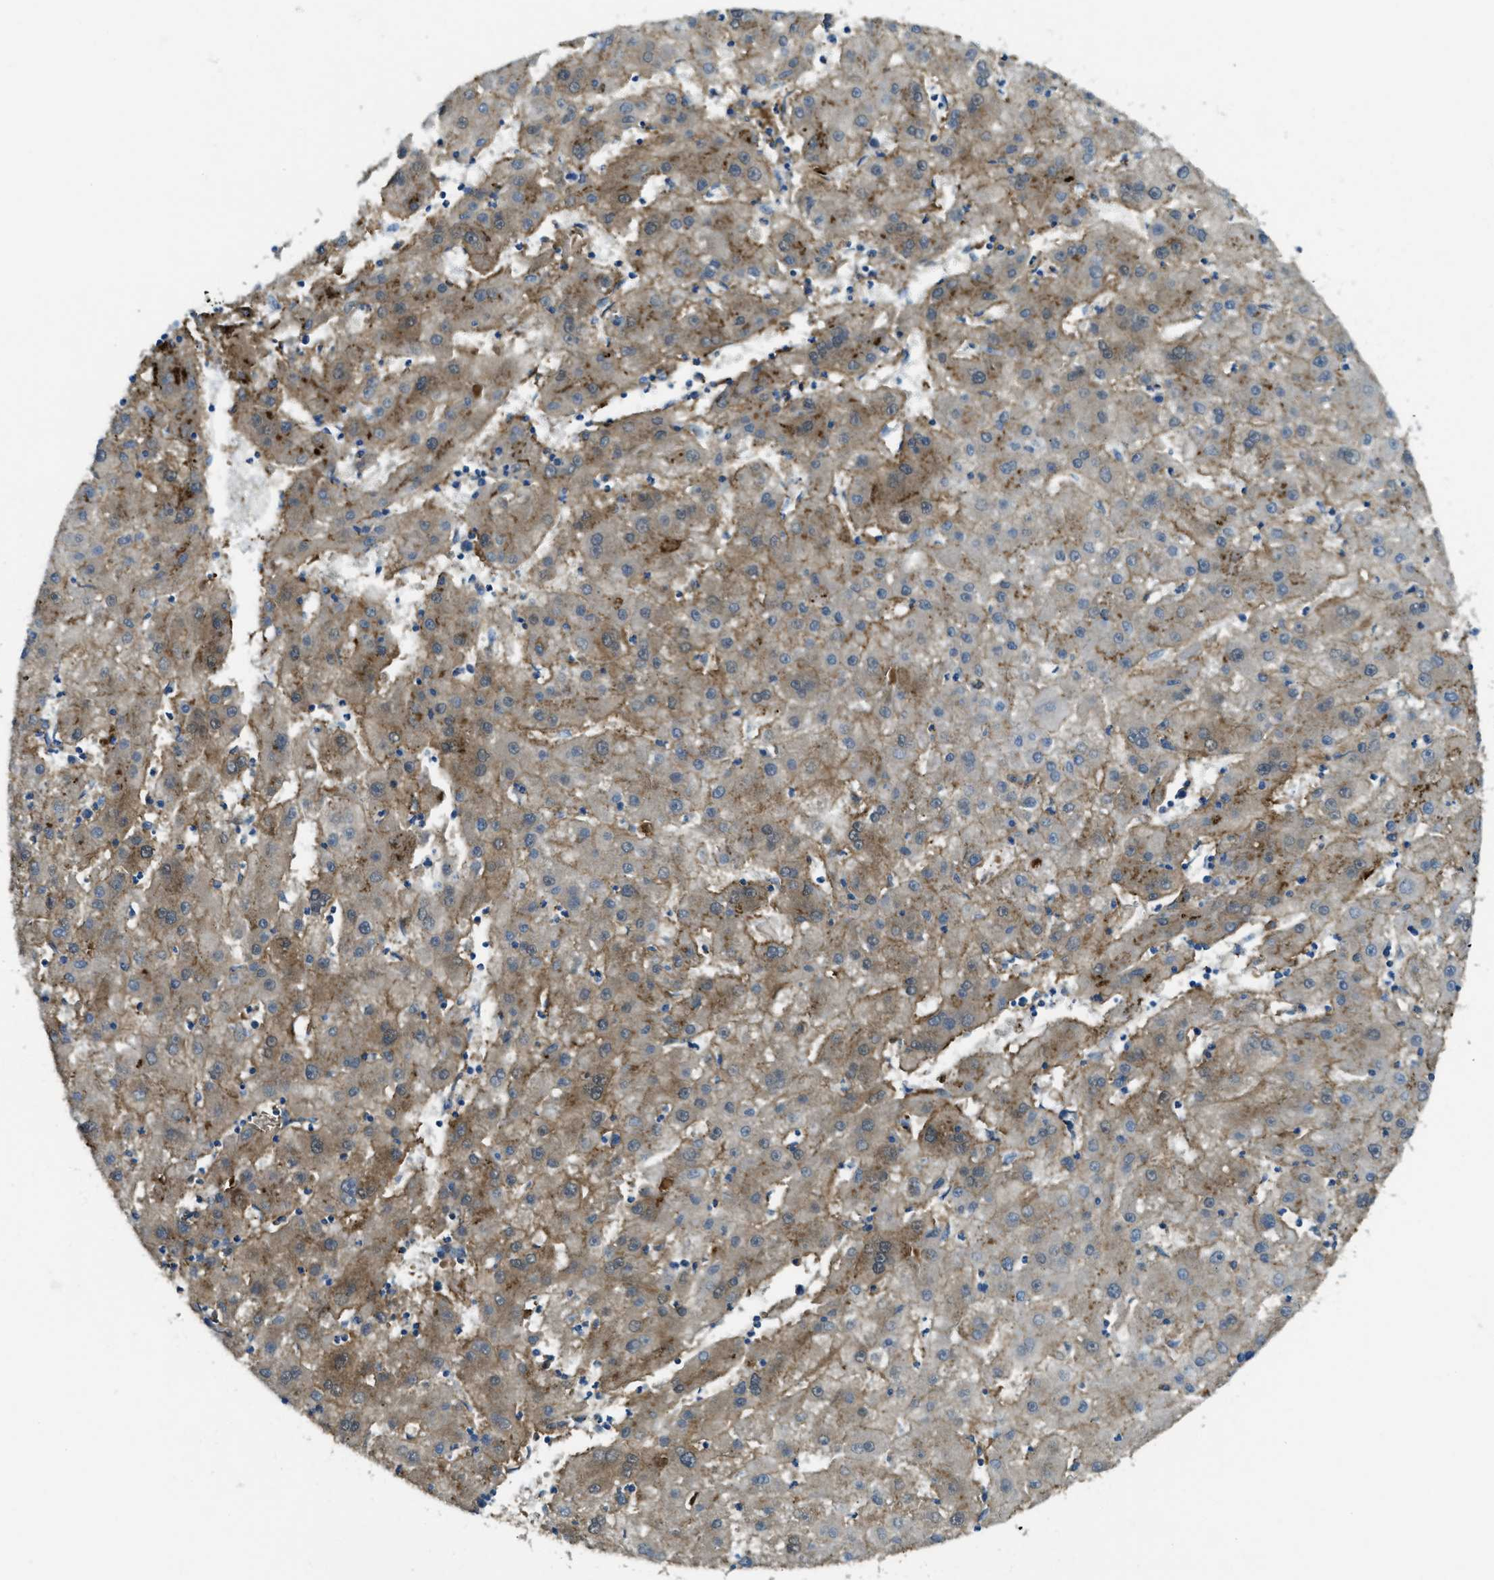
{"staining": {"intensity": "weak", "quantity": "25%-75%", "location": "cytoplasmic/membranous"}, "tissue": "liver cancer", "cell_type": "Tumor cells", "image_type": "cancer", "snomed": [{"axis": "morphology", "description": "Carcinoma, Hepatocellular, NOS"}, {"axis": "topography", "description": "Liver"}], "caption": "Liver hepatocellular carcinoma stained with a brown dye demonstrates weak cytoplasmic/membranous positive positivity in about 25%-75% of tumor cells.", "gene": "TRIM59", "patient": {"sex": "male", "age": 72}}